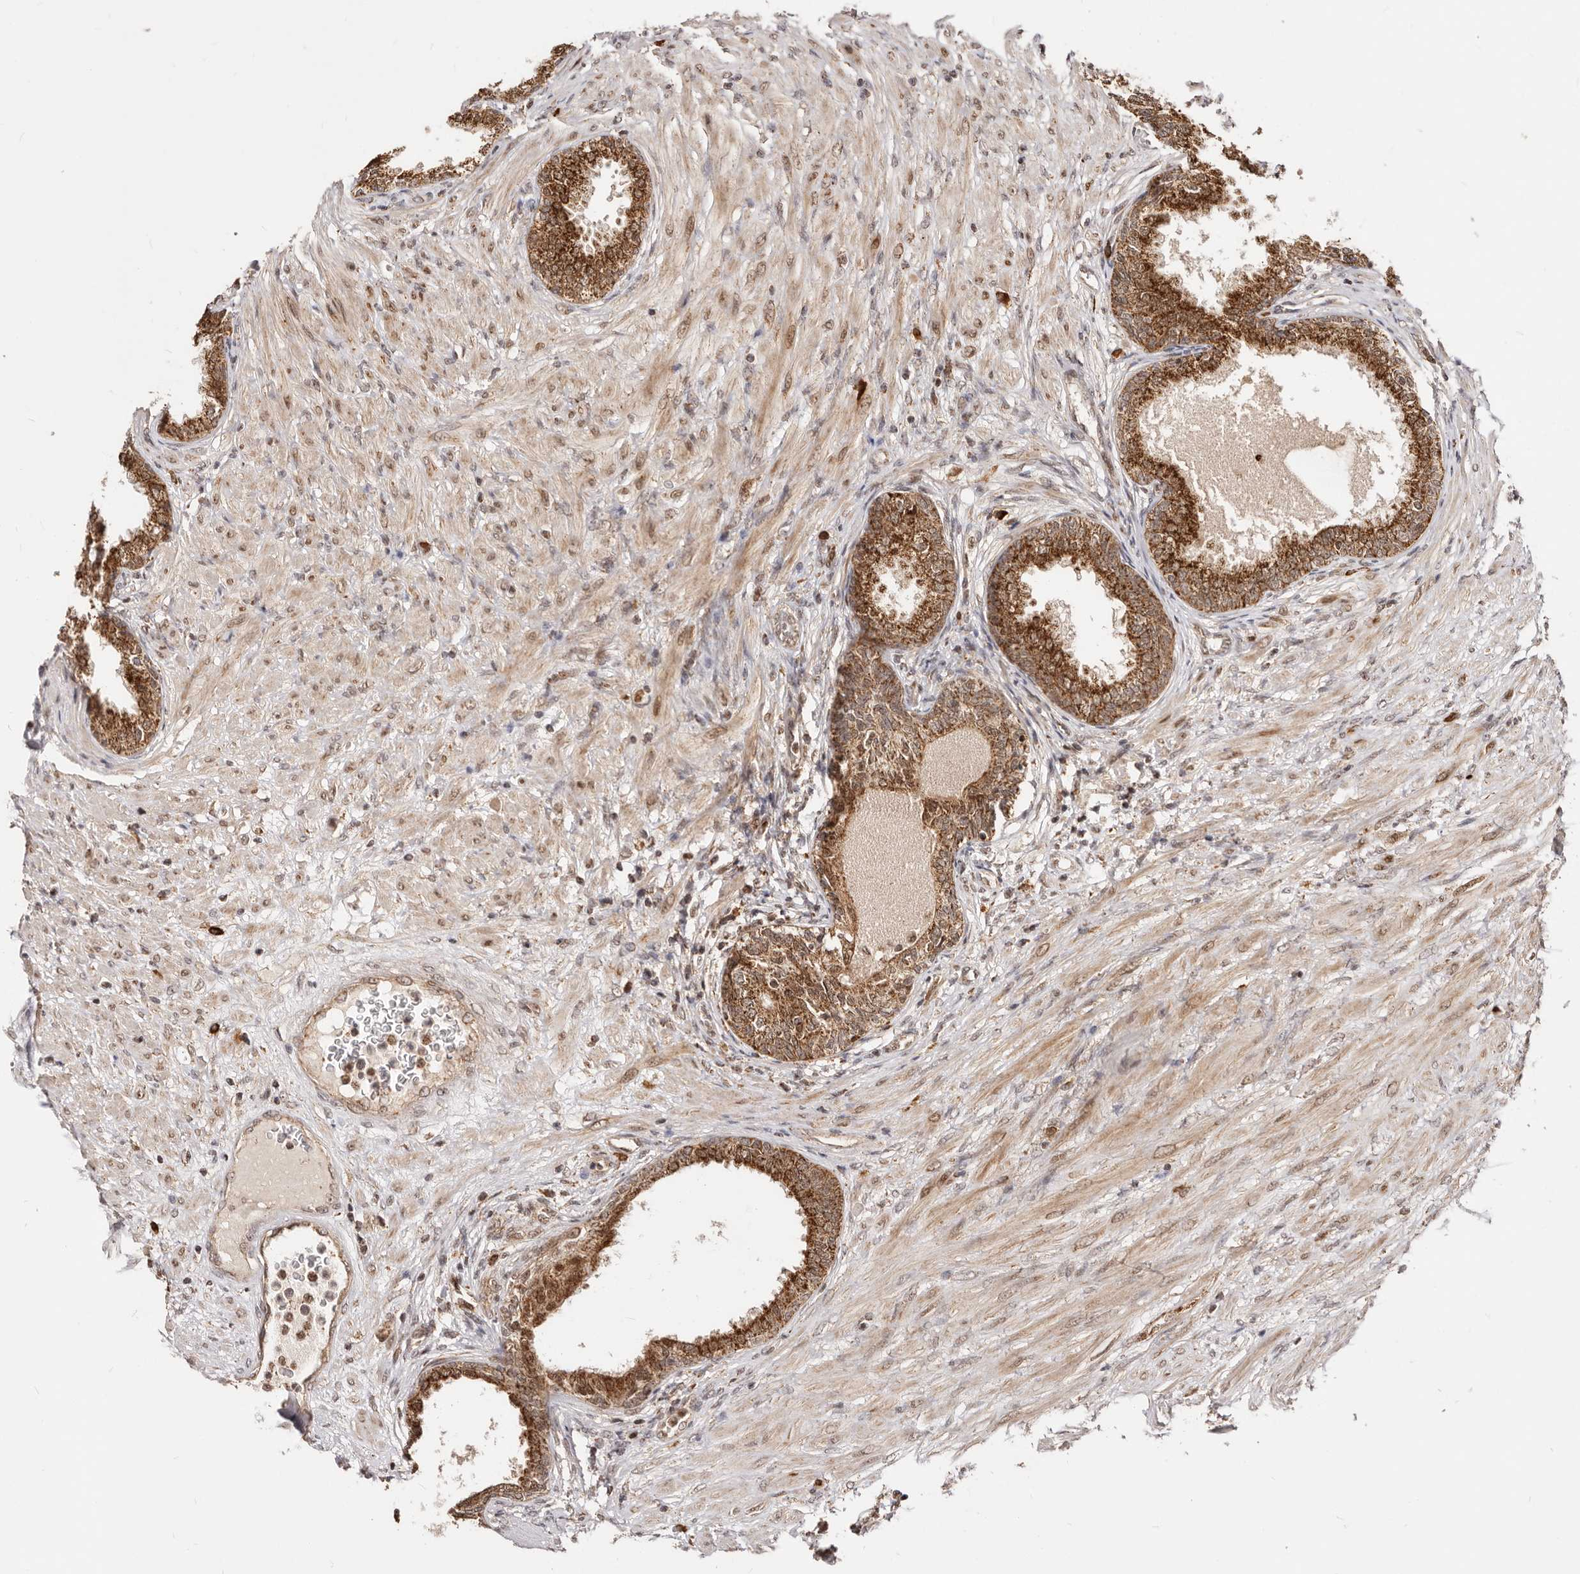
{"staining": {"intensity": "strong", "quantity": ">75%", "location": "cytoplasmic/membranous,nuclear"}, "tissue": "prostate", "cell_type": "Glandular cells", "image_type": "normal", "snomed": [{"axis": "morphology", "description": "Normal tissue, NOS"}, {"axis": "topography", "description": "Prostate"}], "caption": "Brown immunohistochemical staining in benign human prostate displays strong cytoplasmic/membranous,nuclear positivity in approximately >75% of glandular cells.", "gene": "SEC14L1", "patient": {"sex": "male", "age": 76}}